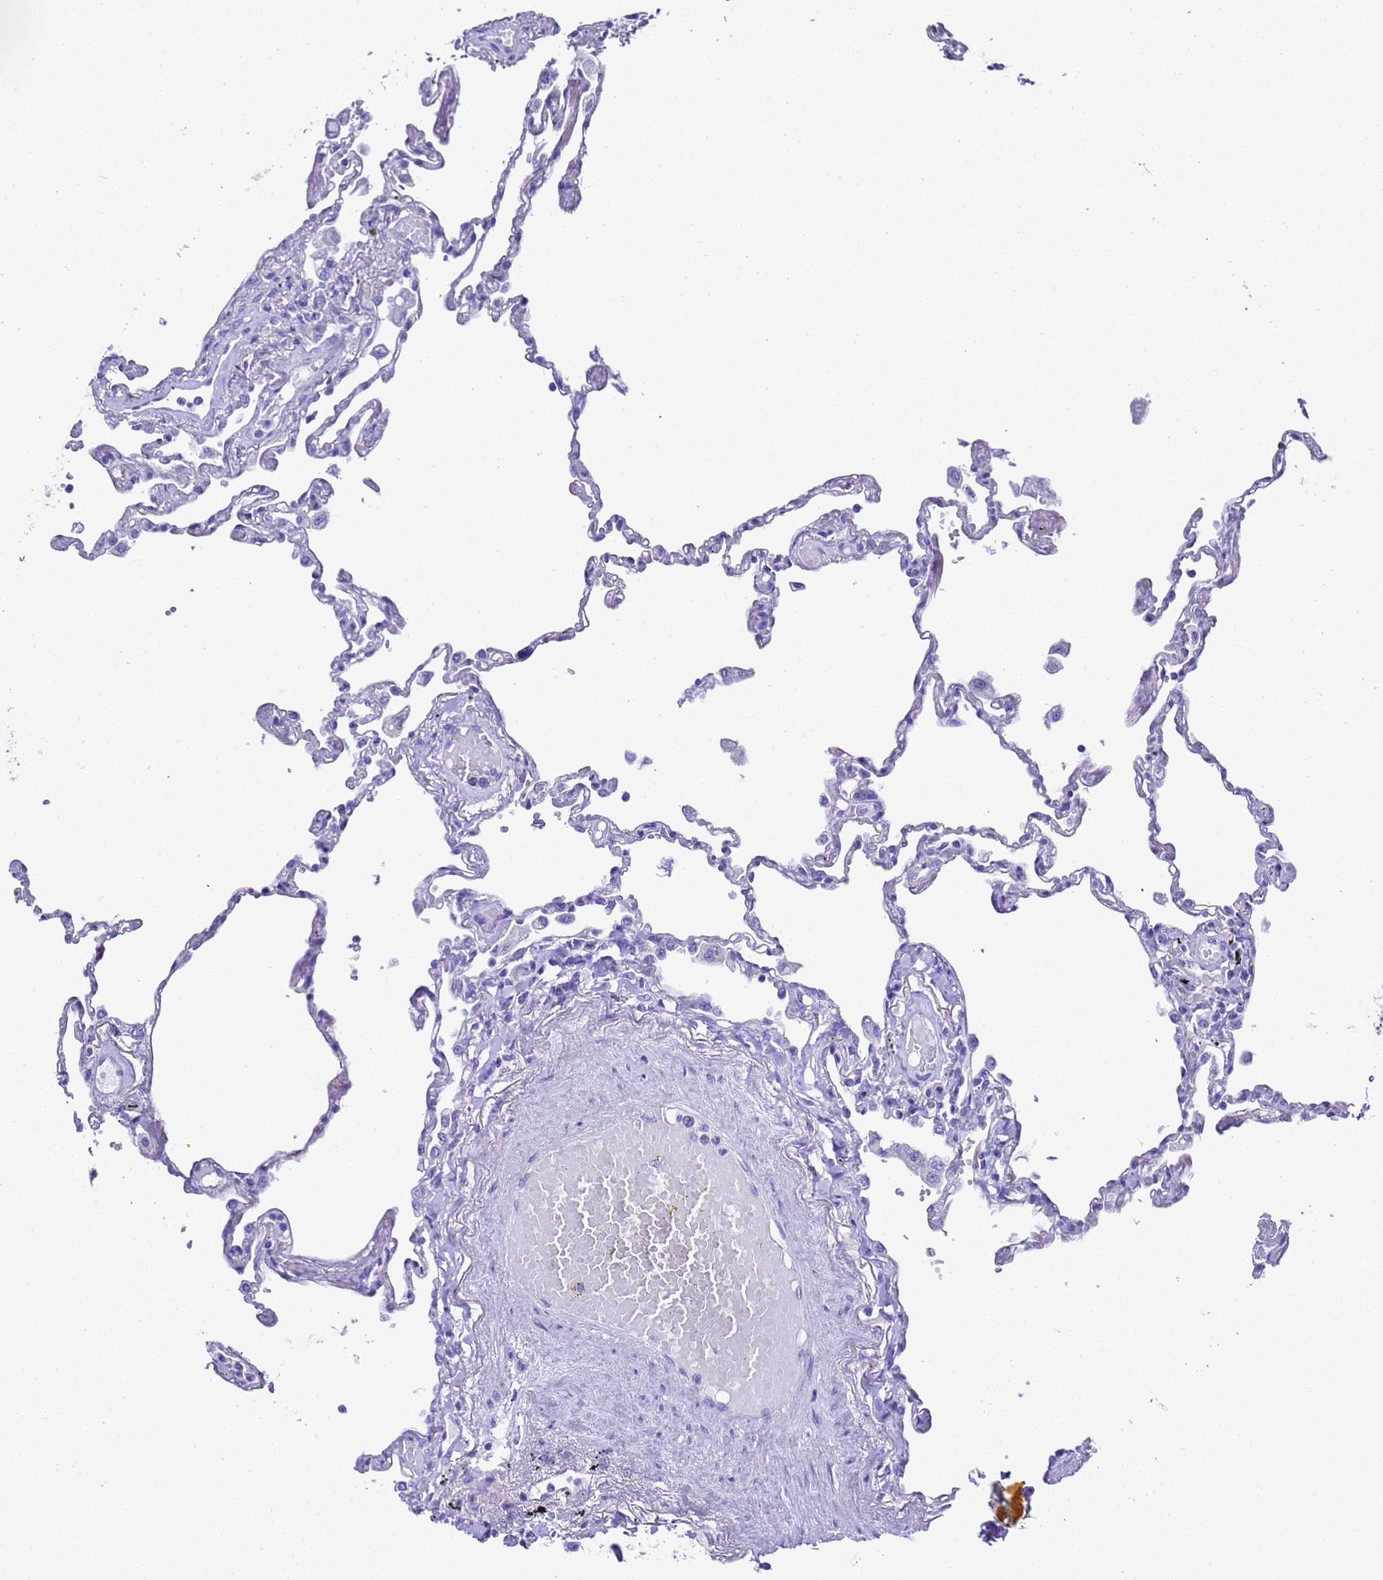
{"staining": {"intensity": "negative", "quantity": "none", "location": "none"}, "tissue": "lung", "cell_type": "Alveolar cells", "image_type": "normal", "snomed": [{"axis": "morphology", "description": "Normal tissue, NOS"}, {"axis": "topography", "description": "Lung"}], "caption": "The histopathology image reveals no staining of alveolar cells in normal lung. Brightfield microscopy of immunohistochemistry stained with DAB (3,3'-diaminobenzidine) (brown) and hematoxylin (blue), captured at high magnification.", "gene": "FAM72A", "patient": {"sex": "female", "age": 67}}